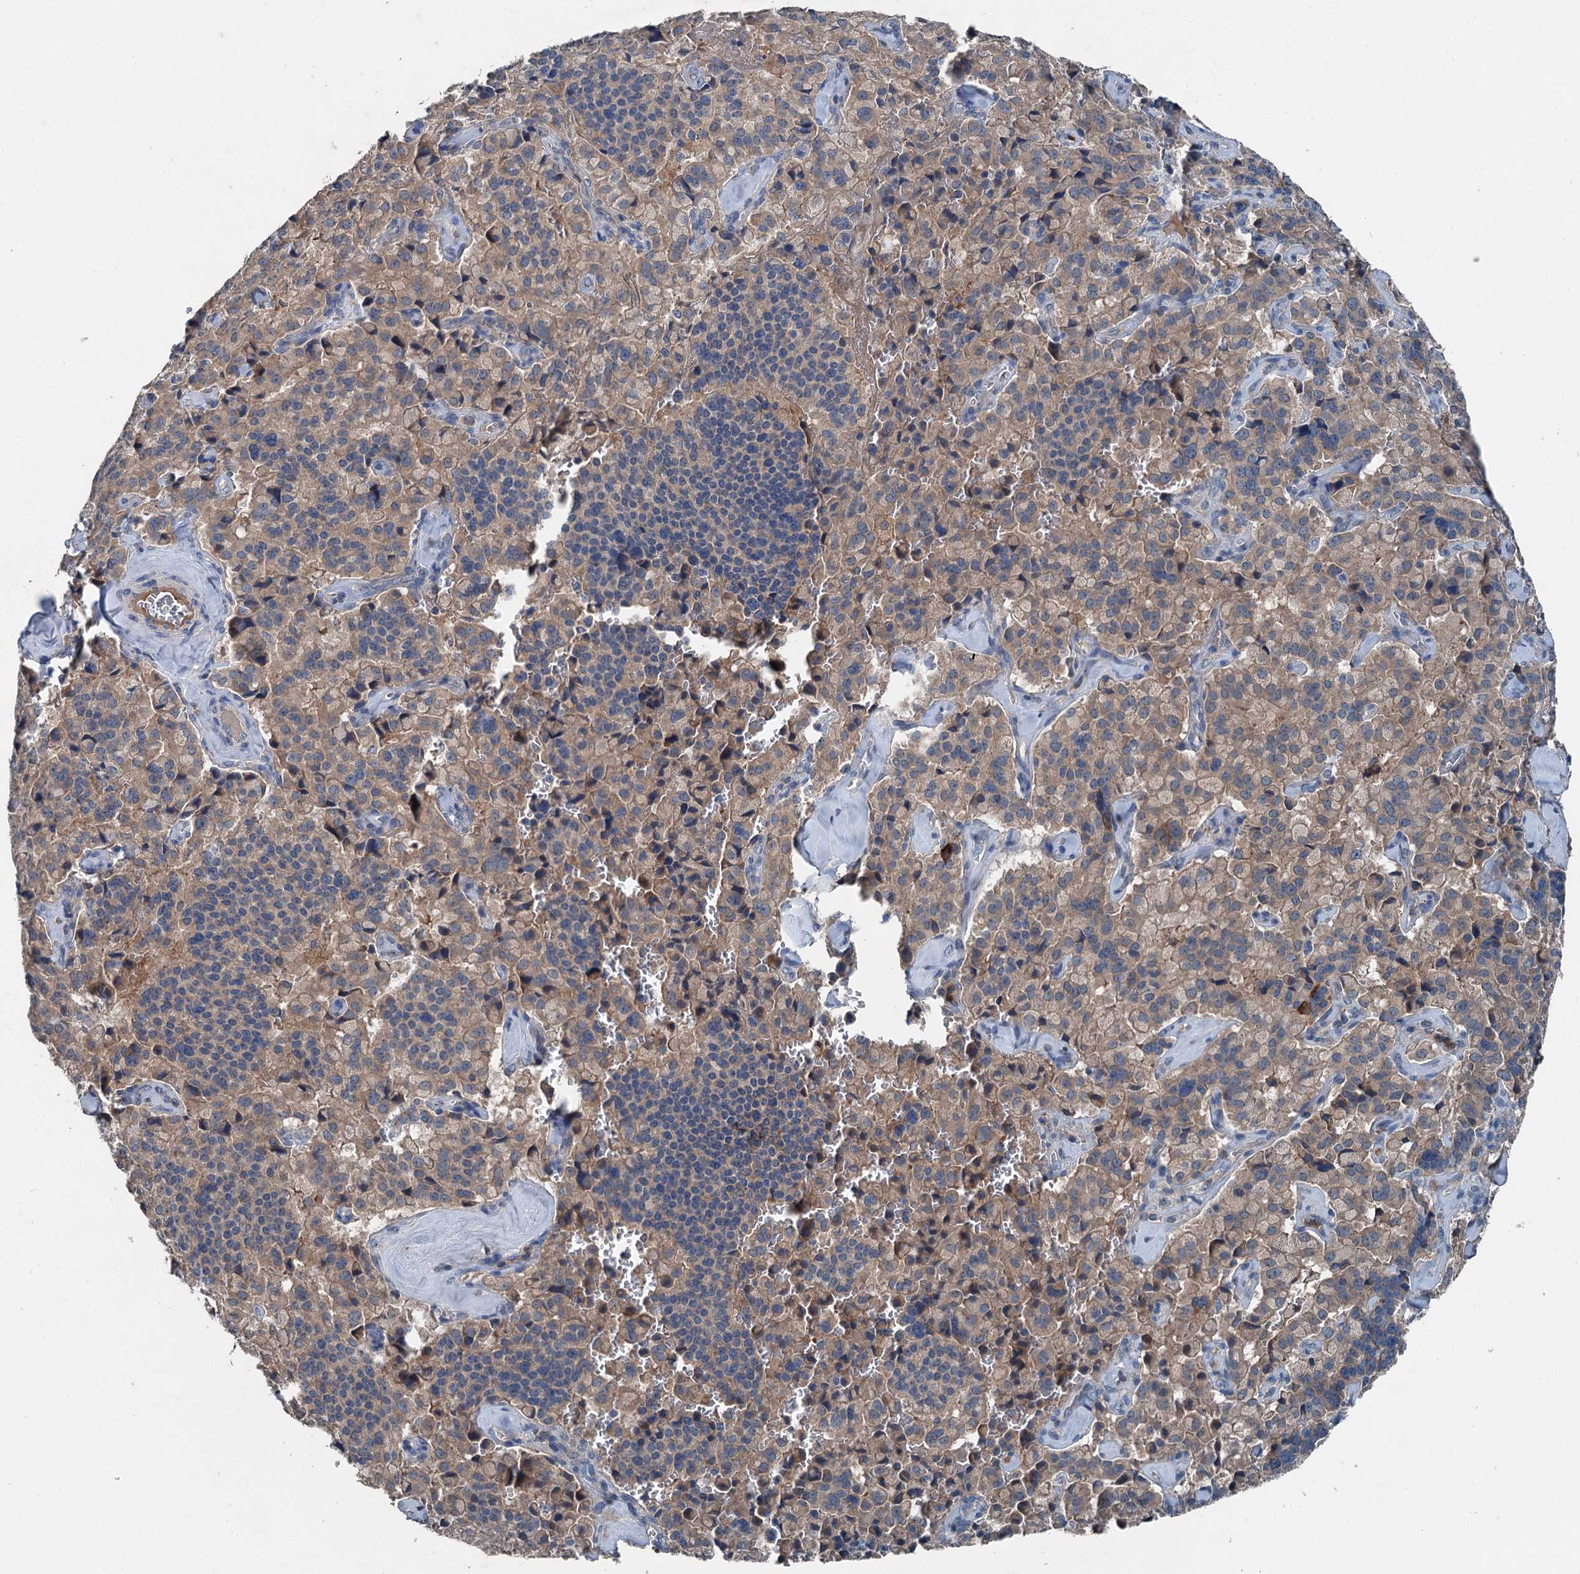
{"staining": {"intensity": "weak", "quantity": ">75%", "location": "cytoplasmic/membranous"}, "tissue": "pancreatic cancer", "cell_type": "Tumor cells", "image_type": "cancer", "snomed": [{"axis": "morphology", "description": "Adenocarcinoma, NOS"}, {"axis": "topography", "description": "Pancreas"}], "caption": "A low amount of weak cytoplasmic/membranous staining is appreciated in about >75% of tumor cells in adenocarcinoma (pancreatic) tissue. Using DAB (brown) and hematoxylin (blue) stains, captured at high magnification using brightfield microscopy.", "gene": "PDSS1", "patient": {"sex": "male", "age": 65}}